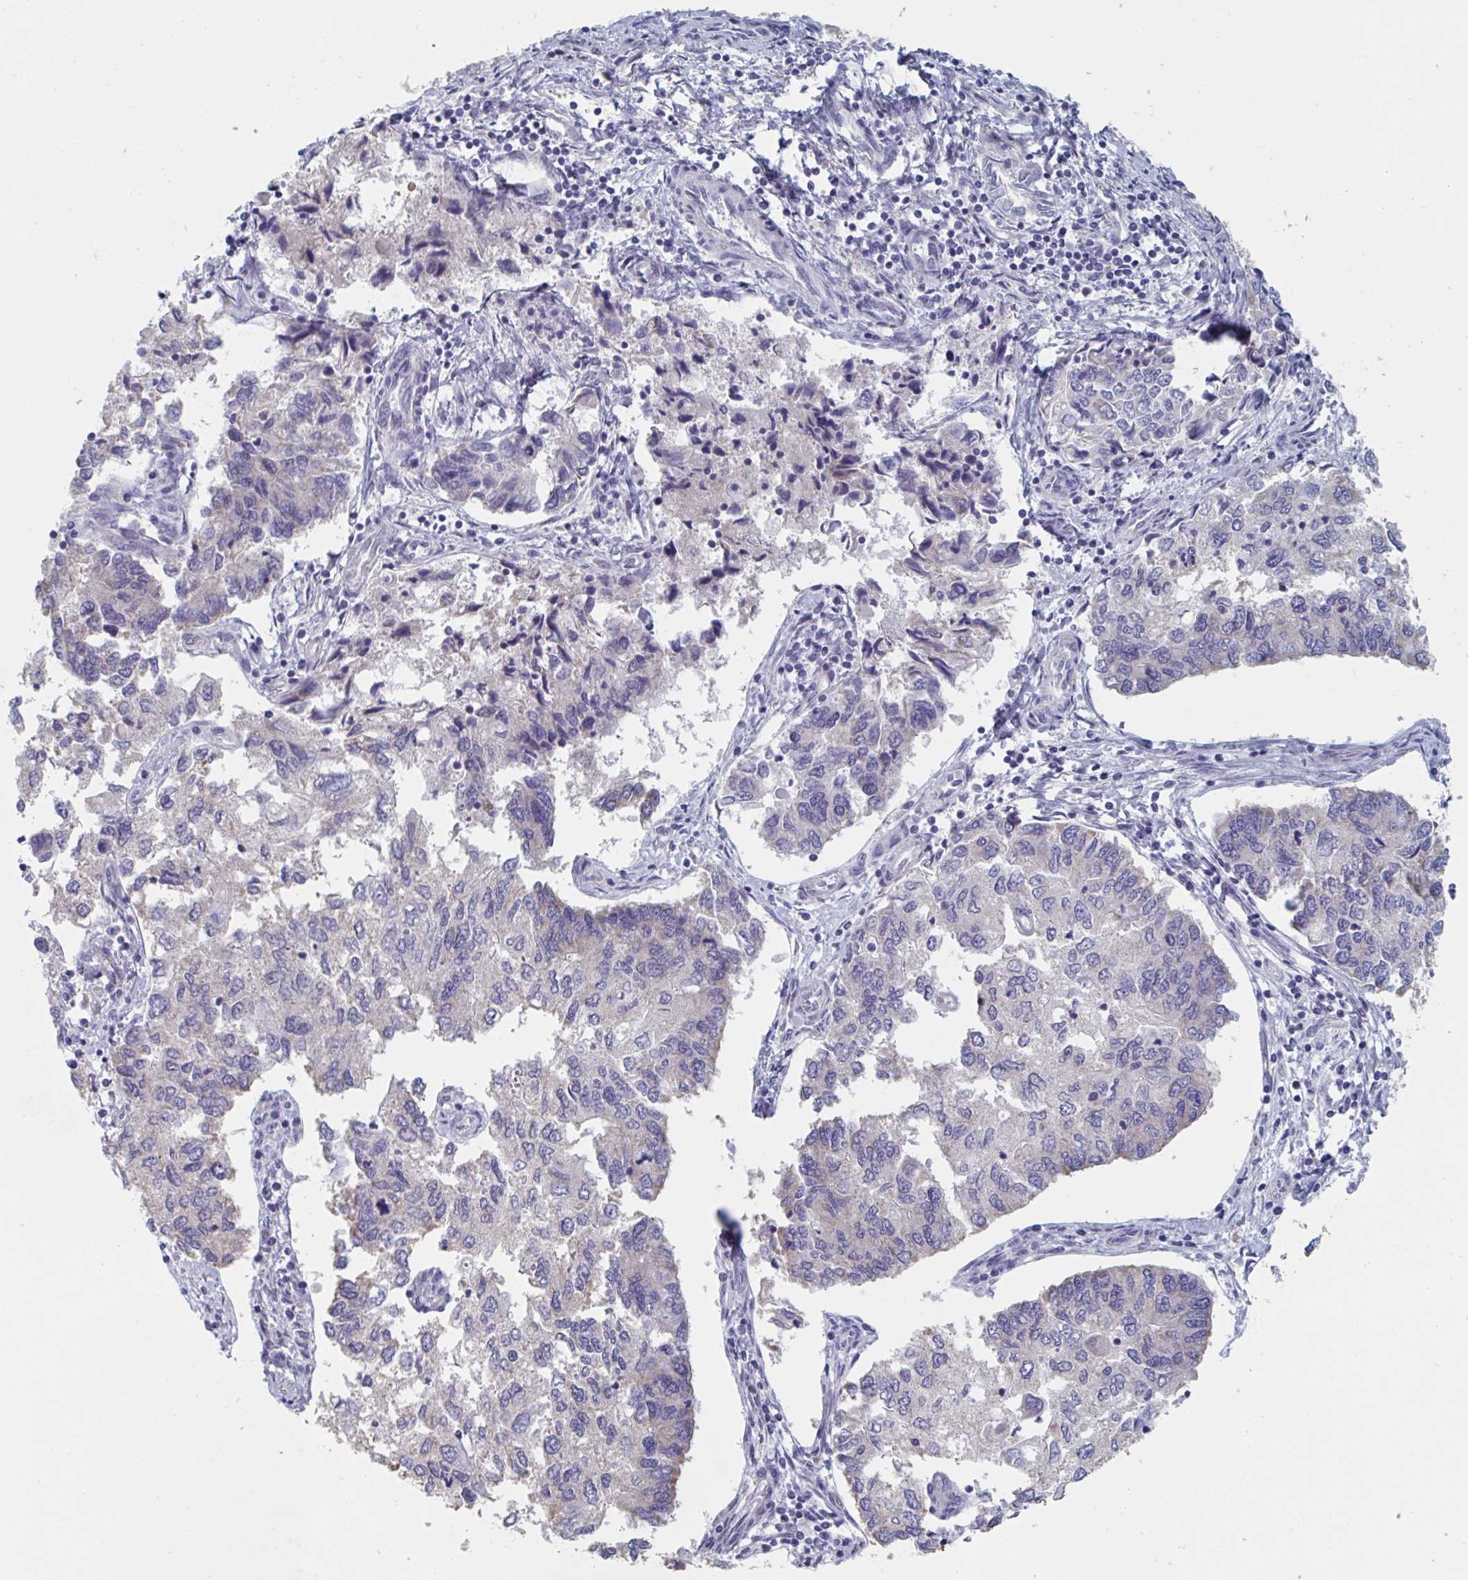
{"staining": {"intensity": "negative", "quantity": "none", "location": "none"}, "tissue": "endometrial cancer", "cell_type": "Tumor cells", "image_type": "cancer", "snomed": [{"axis": "morphology", "description": "Carcinoma, NOS"}, {"axis": "topography", "description": "Uterus"}], "caption": "Endometrial cancer was stained to show a protein in brown. There is no significant expression in tumor cells.", "gene": "NDUFC2", "patient": {"sex": "female", "age": 76}}